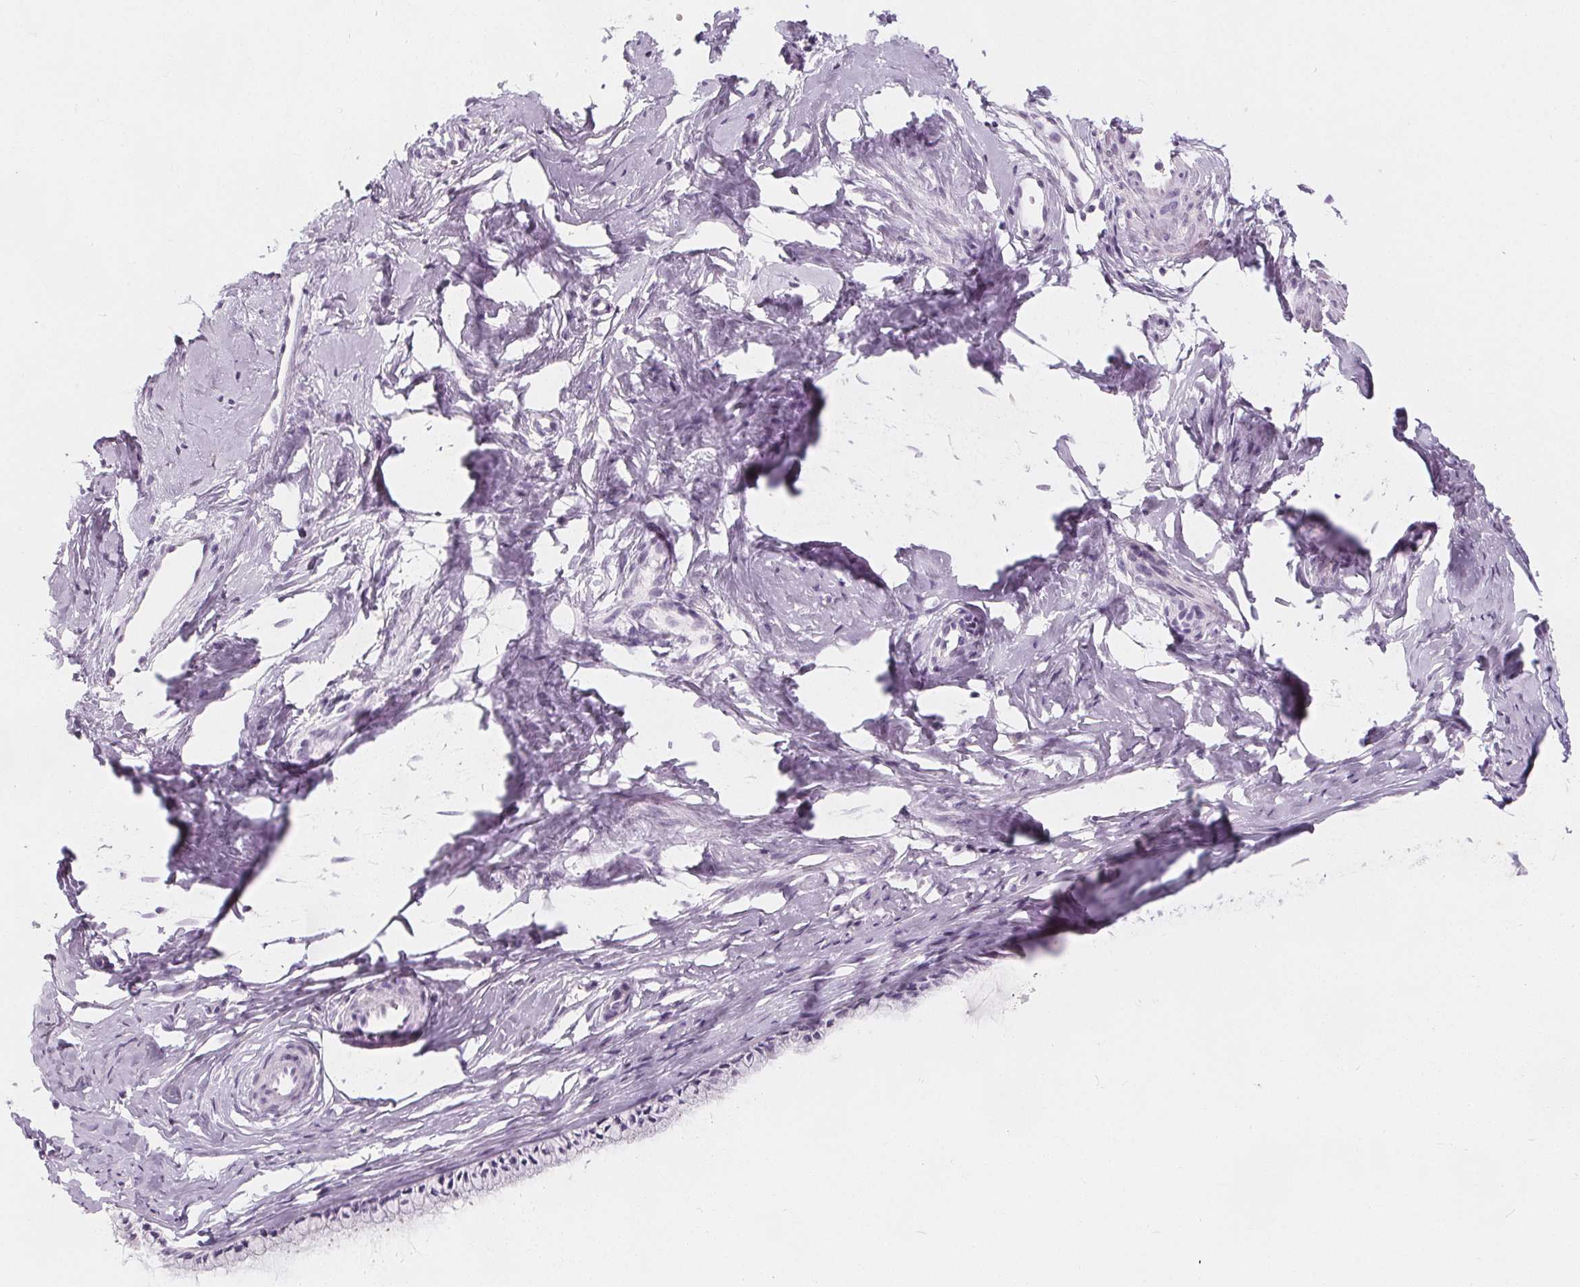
{"staining": {"intensity": "negative", "quantity": "none", "location": "none"}, "tissue": "cervix", "cell_type": "Glandular cells", "image_type": "normal", "snomed": [{"axis": "morphology", "description": "Normal tissue, NOS"}, {"axis": "topography", "description": "Cervix"}], "caption": "Glandular cells show no significant positivity in benign cervix. (DAB (3,3'-diaminobenzidine) immunohistochemistry, high magnification).", "gene": "UGP2", "patient": {"sex": "female", "age": 40}}